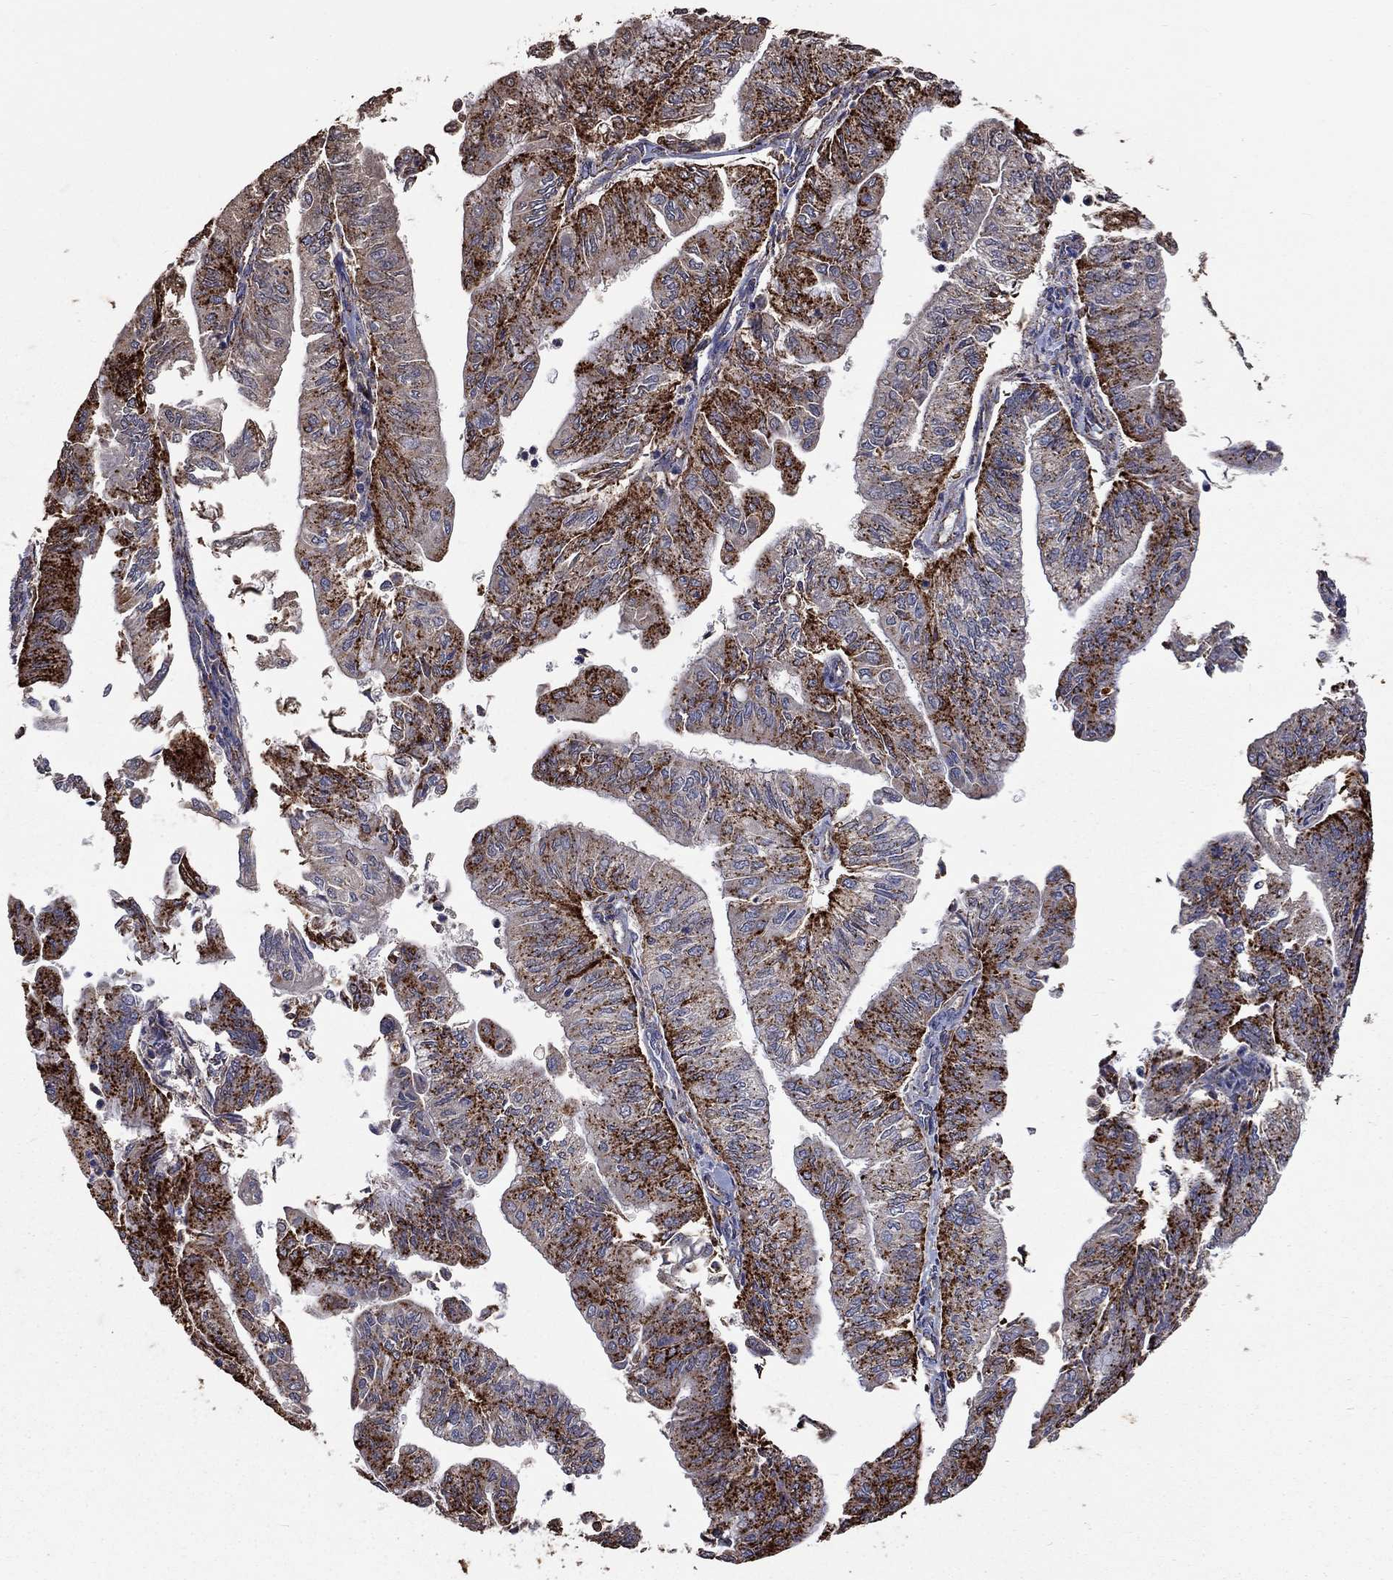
{"staining": {"intensity": "strong", "quantity": ">75%", "location": "cytoplasmic/membranous"}, "tissue": "endometrial cancer", "cell_type": "Tumor cells", "image_type": "cancer", "snomed": [{"axis": "morphology", "description": "Adenocarcinoma, NOS"}, {"axis": "topography", "description": "Endometrium"}], "caption": "Strong cytoplasmic/membranous positivity is identified in approximately >75% of tumor cells in endometrial cancer (adenocarcinoma).", "gene": "CTSB", "patient": {"sex": "female", "age": 59}}